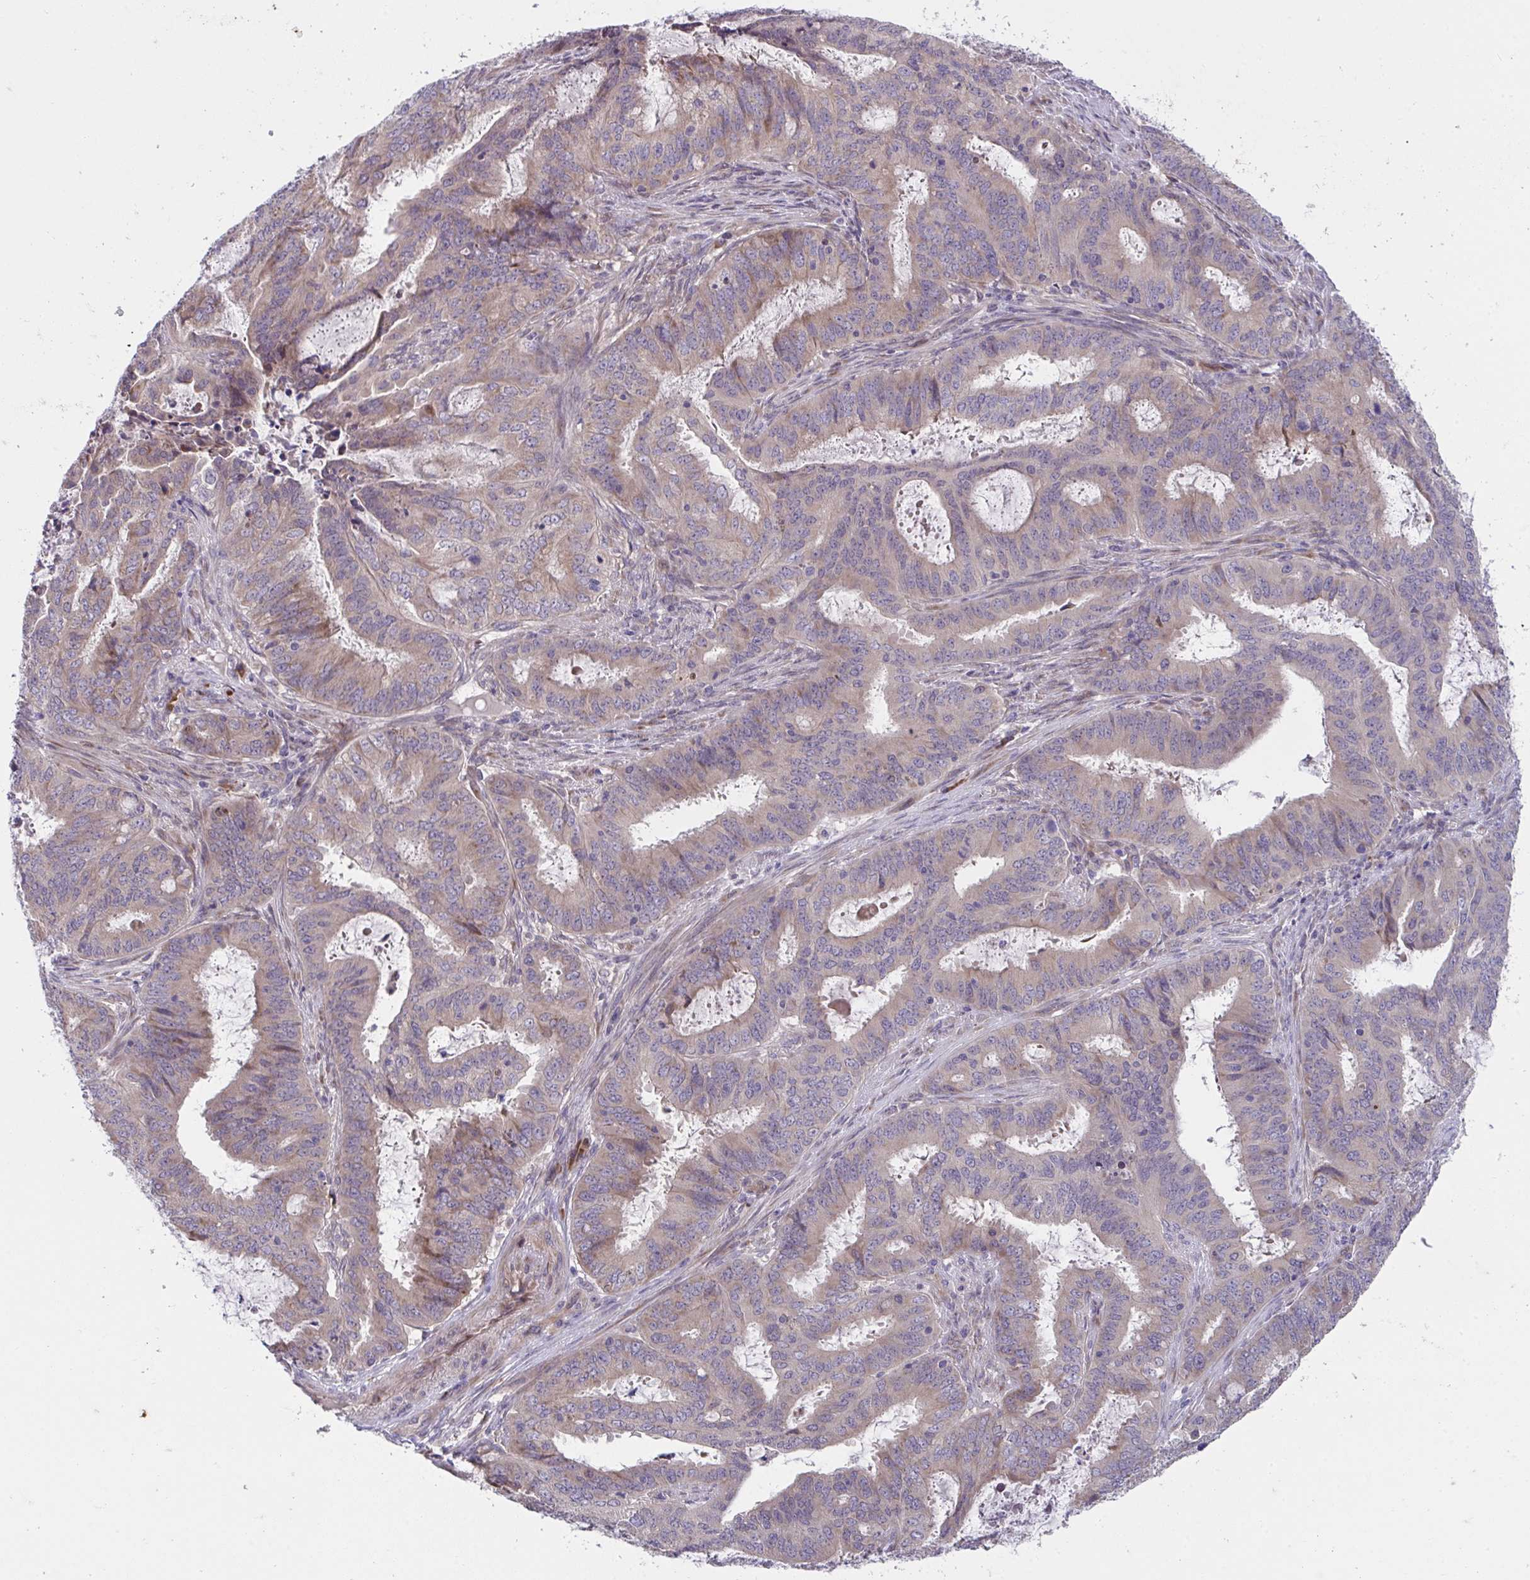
{"staining": {"intensity": "moderate", "quantity": ">75%", "location": "cytoplasmic/membranous"}, "tissue": "endometrial cancer", "cell_type": "Tumor cells", "image_type": "cancer", "snomed": [{"axis": "morphology", "description": "Adenocarcinoma, NOS"}, {"axis": "topography", "description": "Endometrium"}], "caption": "A medium amount of moderate cytoplasmic/membranous expression is appreciated in approximately >75% of tumor cells in endometrial cancer (adenocarcinoma) tissue.", "gene": "SUSD4", "patient": {"sex": "female", "age": 51}}